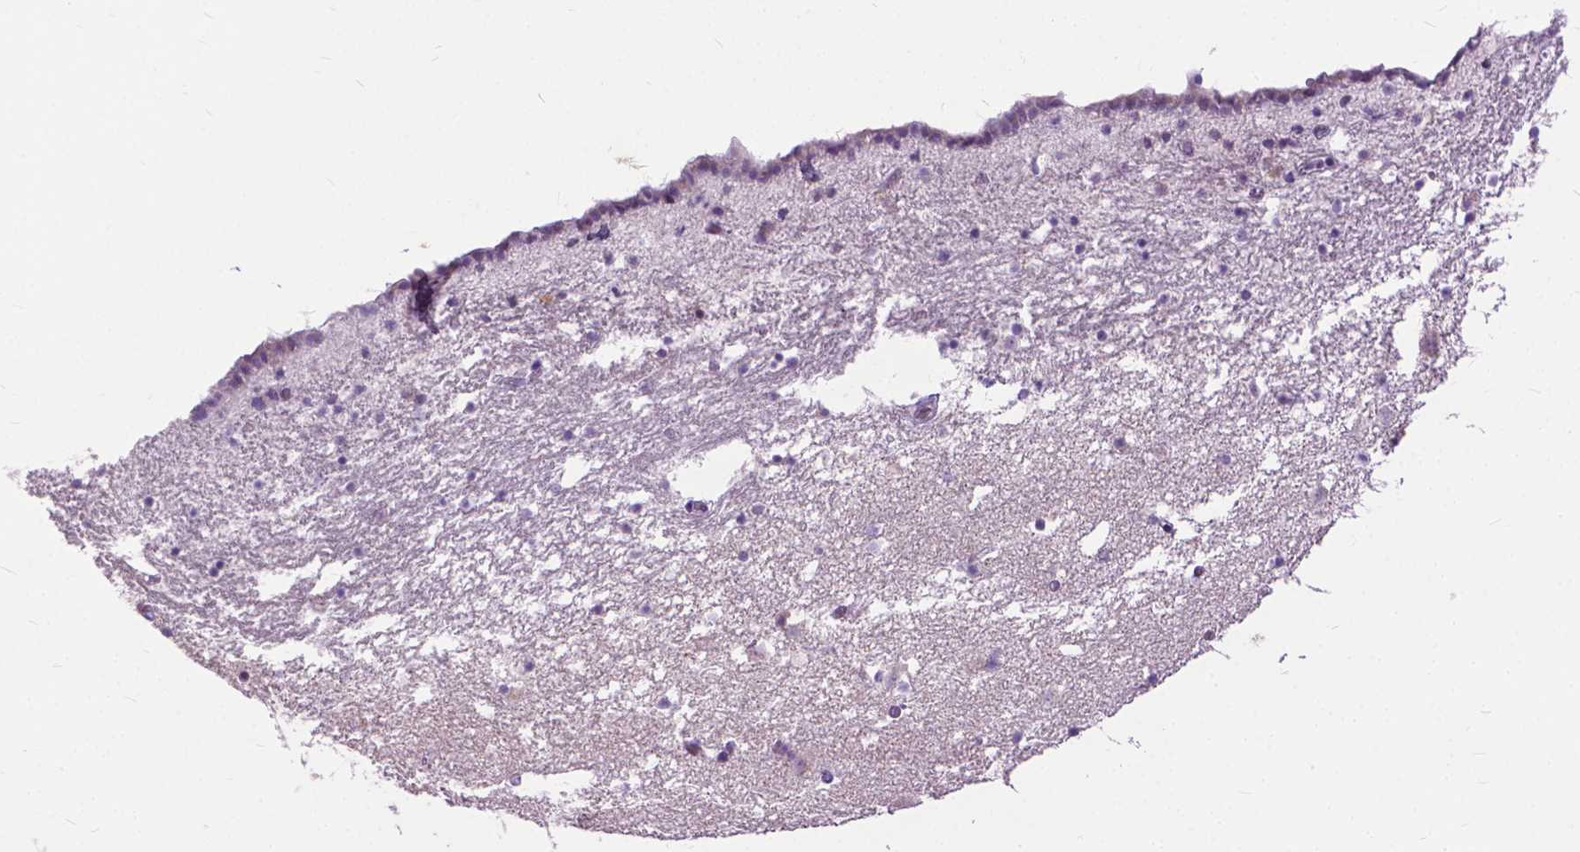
{"staining": {"intensity": "negative", "quantity": "none", "location": "none"}, "tissue": "caudate", "cell_type": "Glial cells", "image_type": "normal", "snomed": [{"axis": "morphology", "description": "Normal tissue, NOS"}, {"axis": "topography", "description": "Lateral ventricle wall"}], "caption": "Unremarkable caudate was stained to show a protein in brown. There is no significant positivity in glial cells. Brightfield microscopy of immunohistochemistry (IHC) stained with DAB (brown) and hematoxylin (blue), captured at high magnification.", "gene": "APCDD1L", "patient": {"sex": "female", "age": 42}}